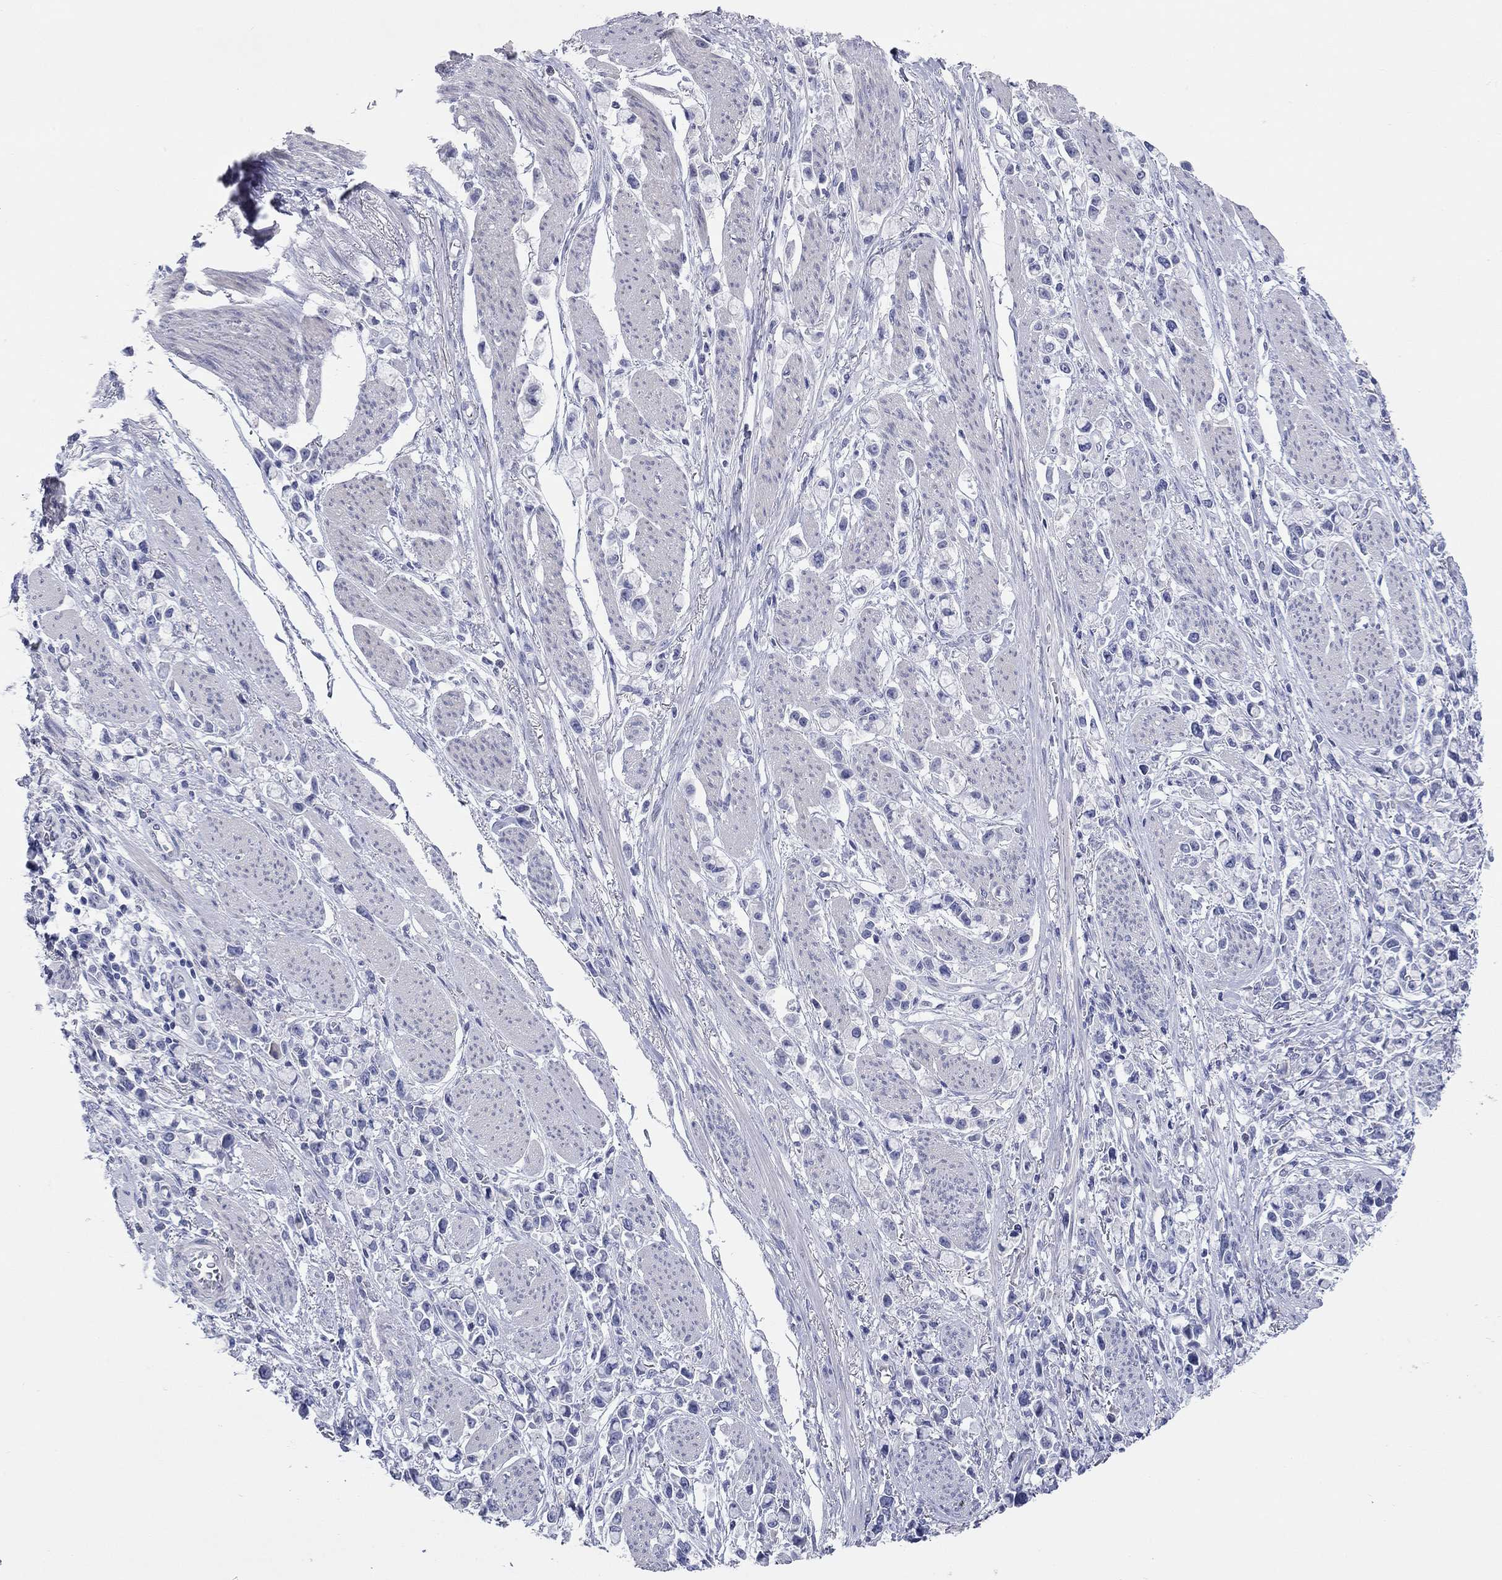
{"staining": {"intensity": "negative", "quantity": "none", "location": "none"}, "tissue": "stomach cancer", "cell_type": "Tumor cells", "image_type": "cancer", "snomed": [{"axis": "morphology", "description": "Adenocarcinoma, NOS"}, {"axis": "topography", "description": "Stomach"}], "caption": "An image of stomach cancer stained for a protein demonstrates no brown staining in tumor cells.", "gene": "WASF3", "patient": {"sex": "female", "age": 81}}